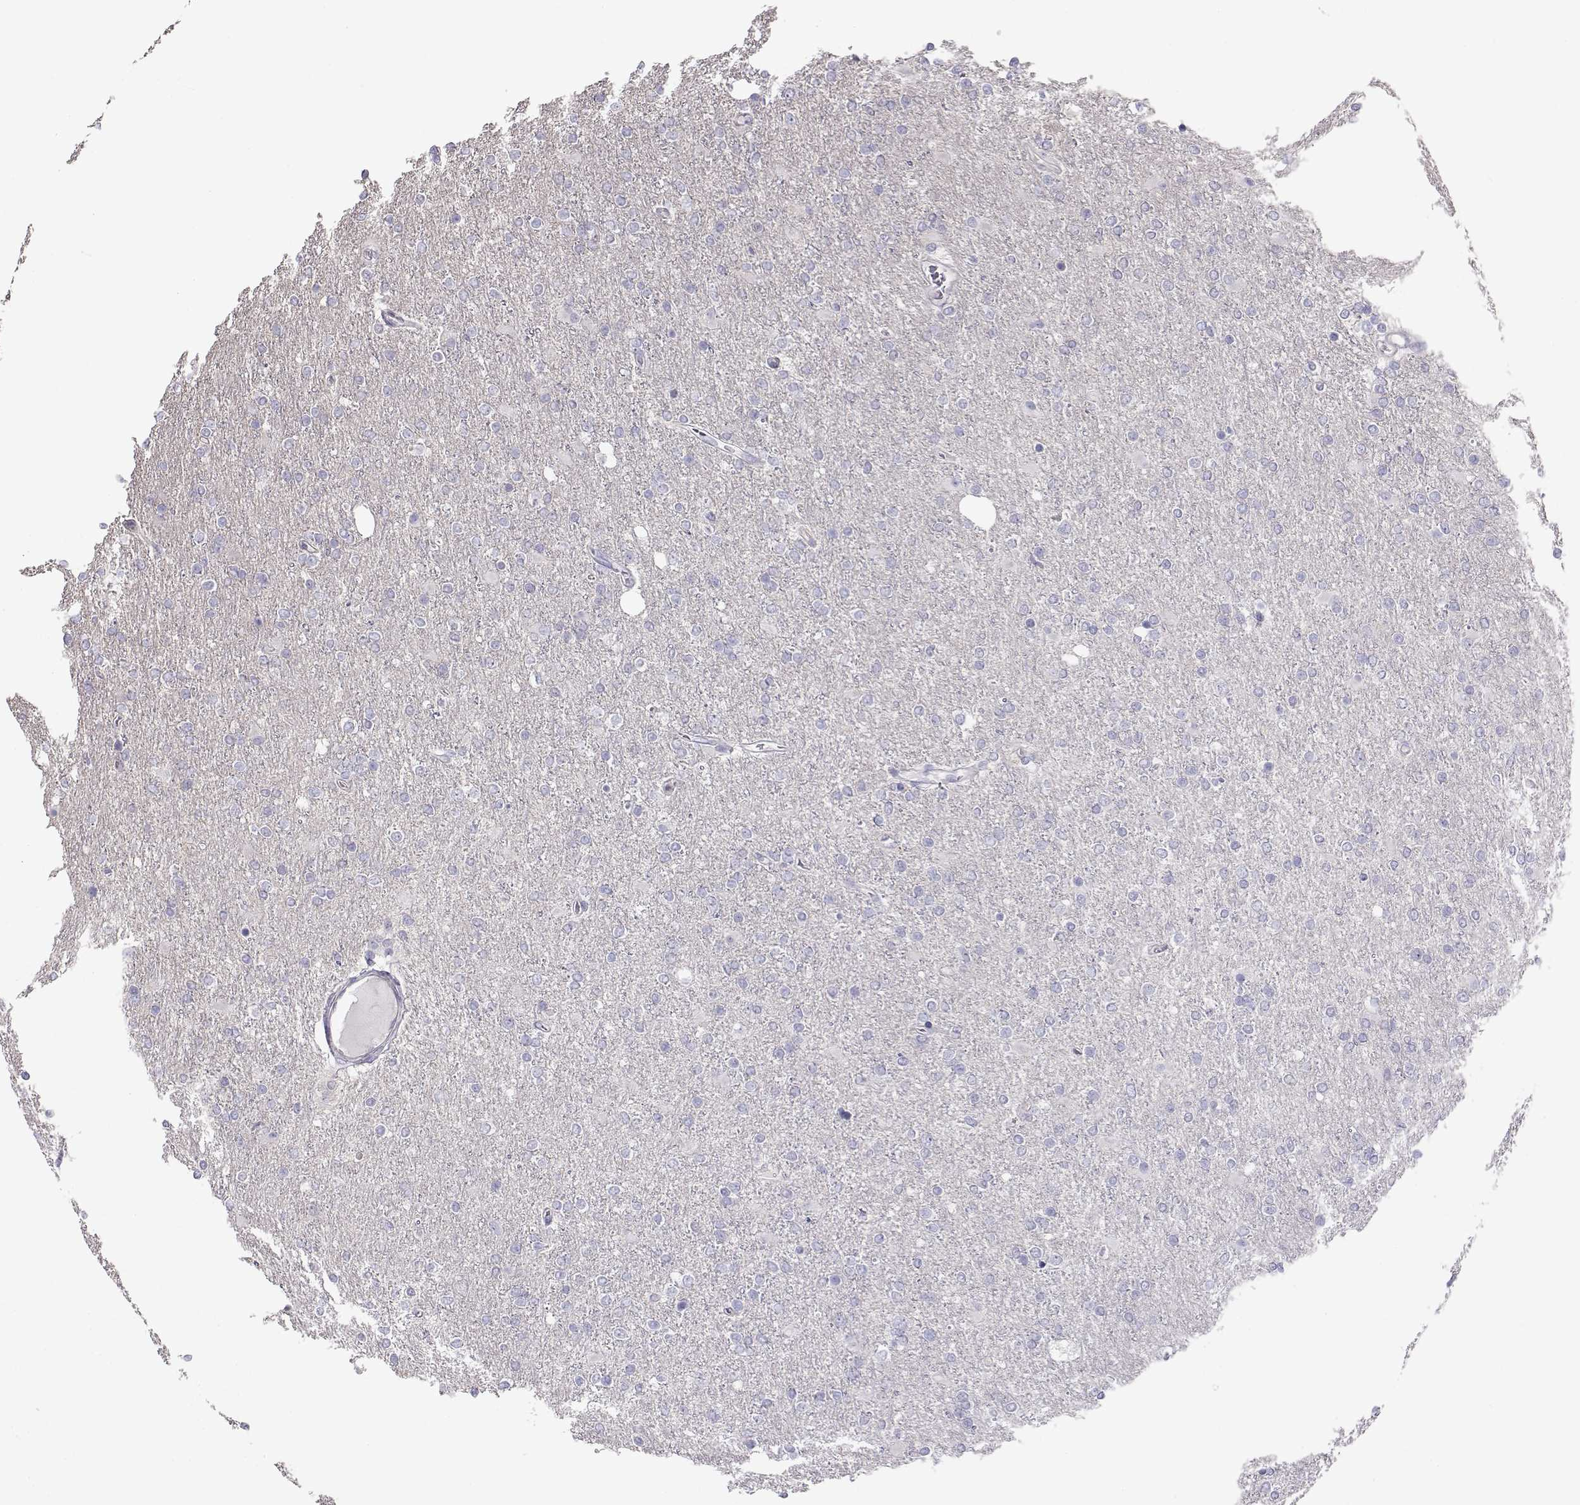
{"staining": {"intensity": "negative", "quantity": "none", "location": "none"}, "tissue": "glioma", "cell_type": "Tumor cells", "image_type": "cancer", "snomed": [{"axis": "morphology", "description": "Glioma, malignant, High grade"}, {"axis": "topography", "description": "Cerebral cortex"}], "caption": "Immunohistochemistry (IHC) micrograph of human malignant glioma (high-grade) stained for a protein (brown), which exhibits no positivity in tumor cells. Nuclei are stained in blue.", "gene": "NCAM2", "patient": {"sex": "male", "age": 70}}